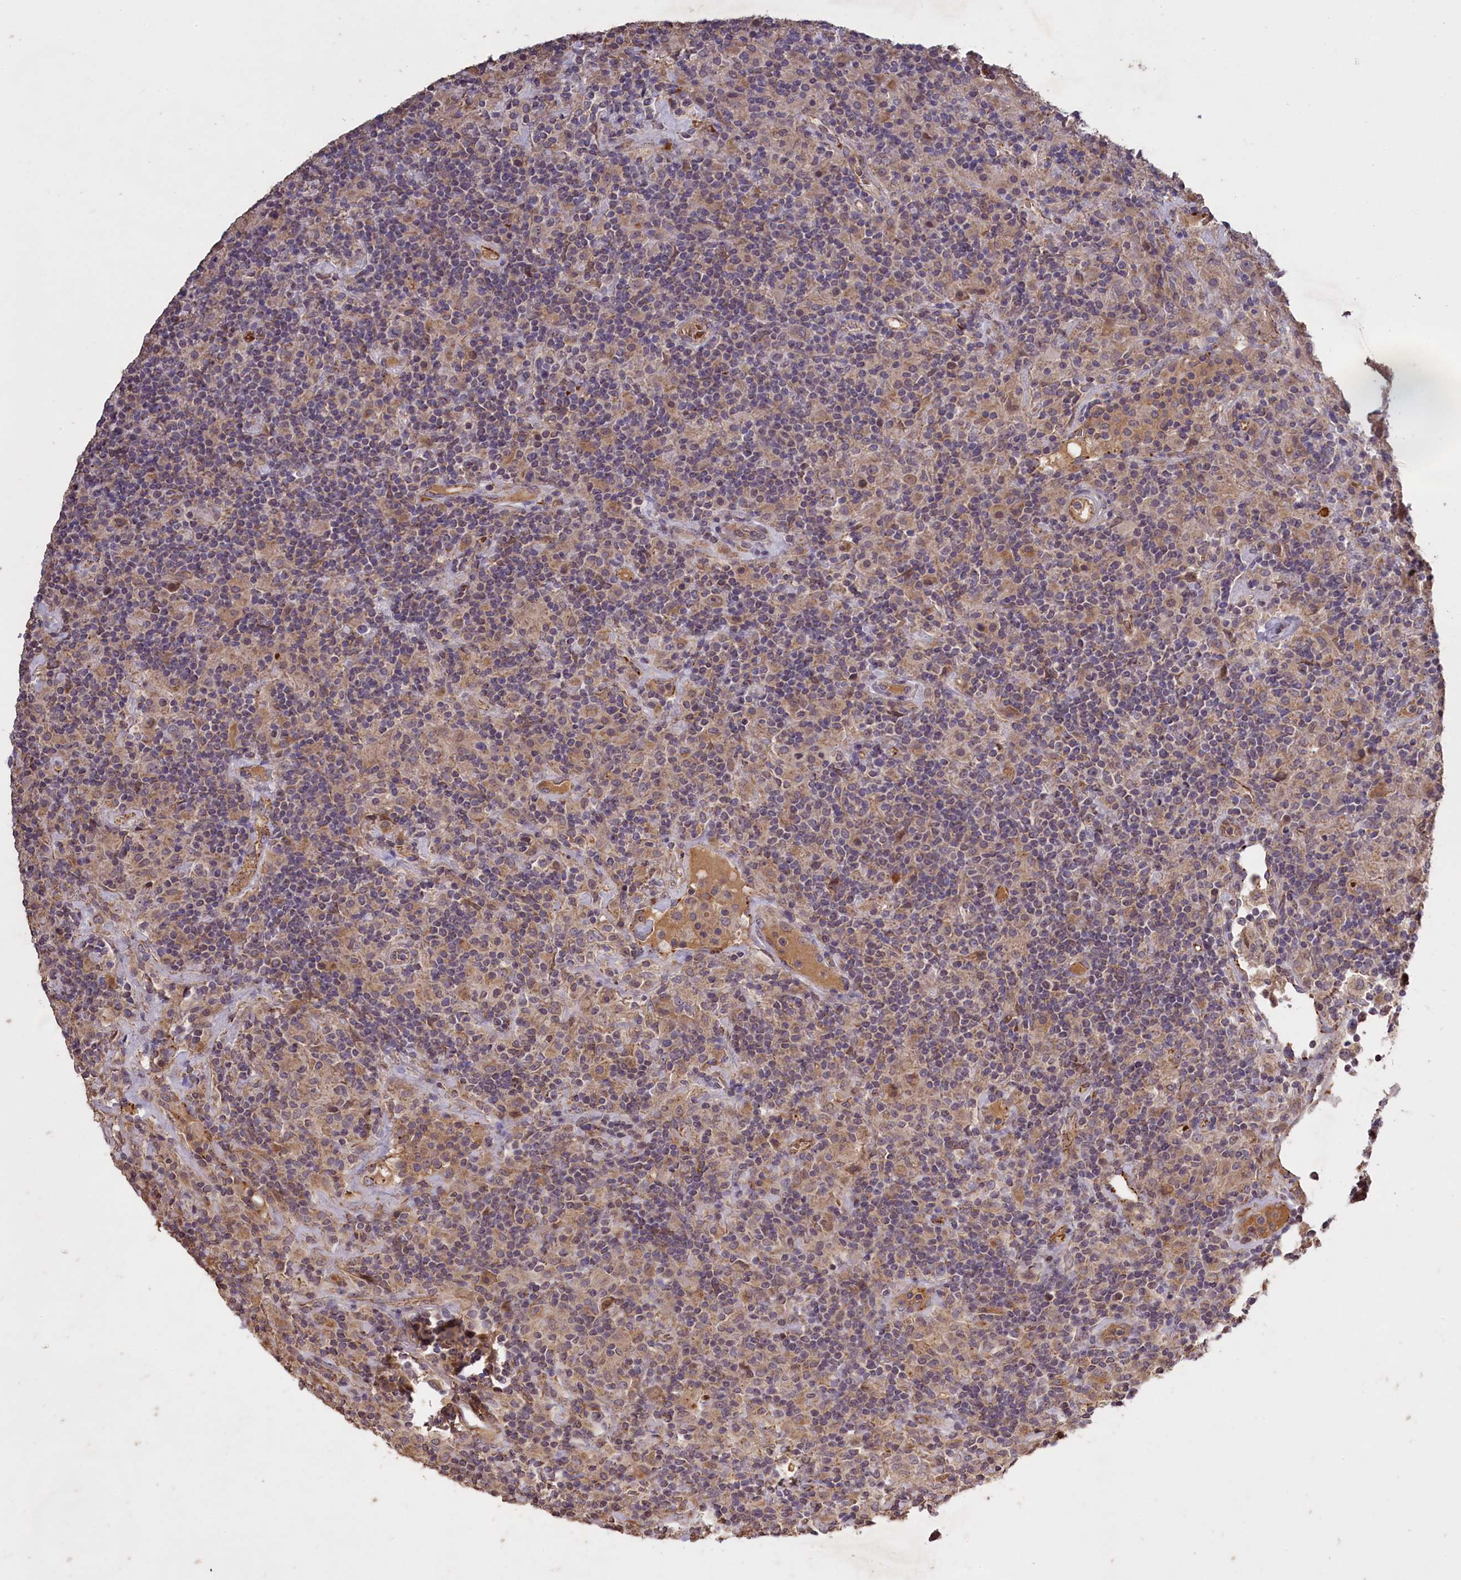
{"staining": {"intensity": "negative", "quantity": "none", "location": "none"}, "tissue": "lymphoma", "cell_type": "Tumor cells", "image_type": "cancer", "snomed": [{"axis": "morphology", "description": "Hodgkin's disease, NOS"}, {"axis": "topography", "description": "Lymph node"}], "caption": "Lymphoma stained for a protein using immunohistochemistry exhibits no expression tumor cells.", "gene": "CLRN2", "patient": {"sex": "male", "age": 70}}